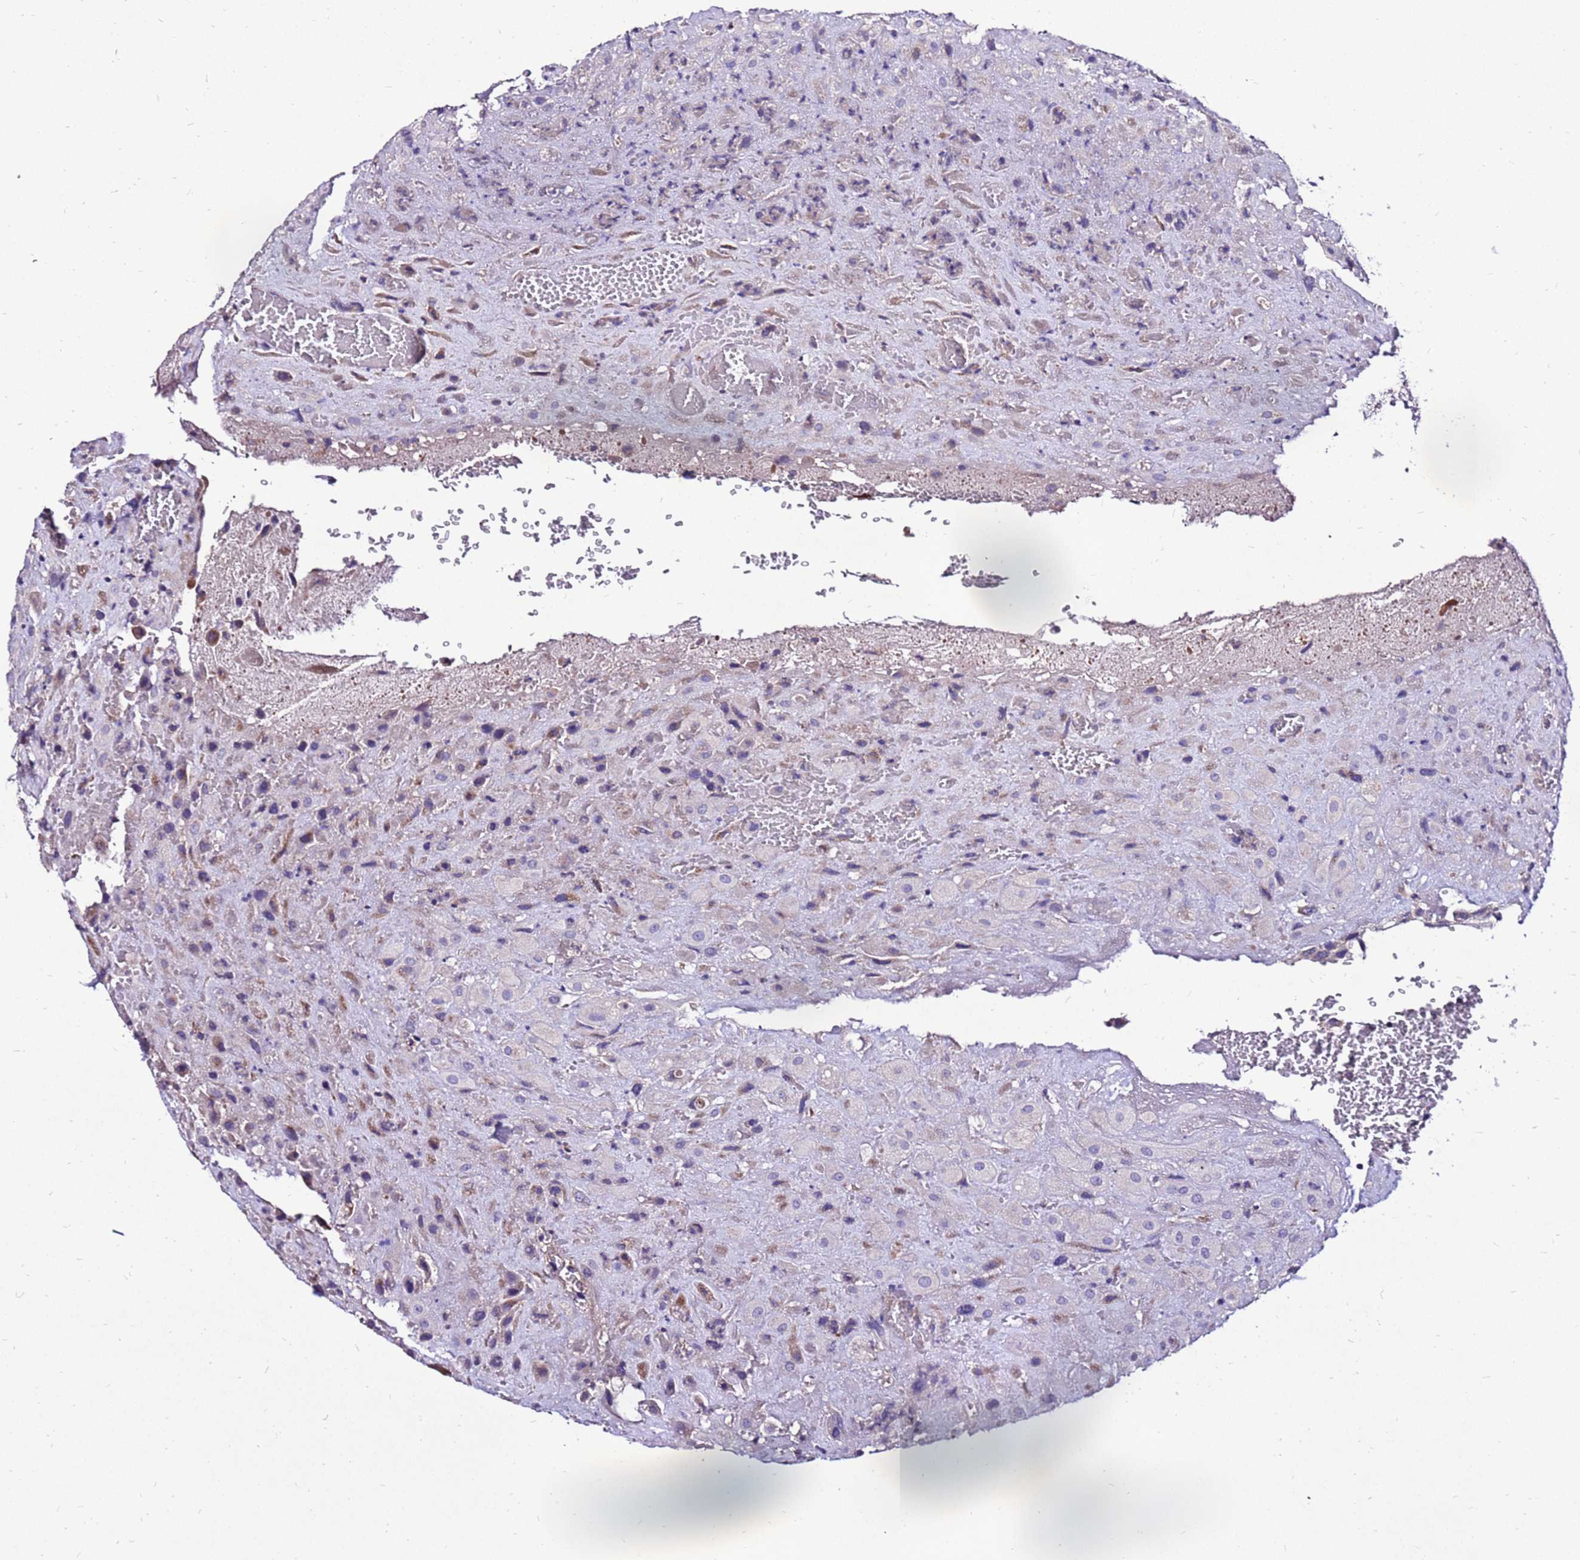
{"staining": {"intensity": "moderate", "quantity": "<25%", "location": "cytoplasmic/membranous"}, "tissue": "placenta", "cell_type": "Decidual cells", "image_type": "normal", "snomed": [{"axis": "morphology", "description": "Normal tissue, NOS"}, {"axis": "topography", "description": "Placenta"}], "caption": "Decidual cells show low levels of moderate cytoplasmic/membranous expression in approximately <25% of cells in unremarkable placenta.", "gene": "TMEM106C", "patient": {"sex": "female", "age": 35}}